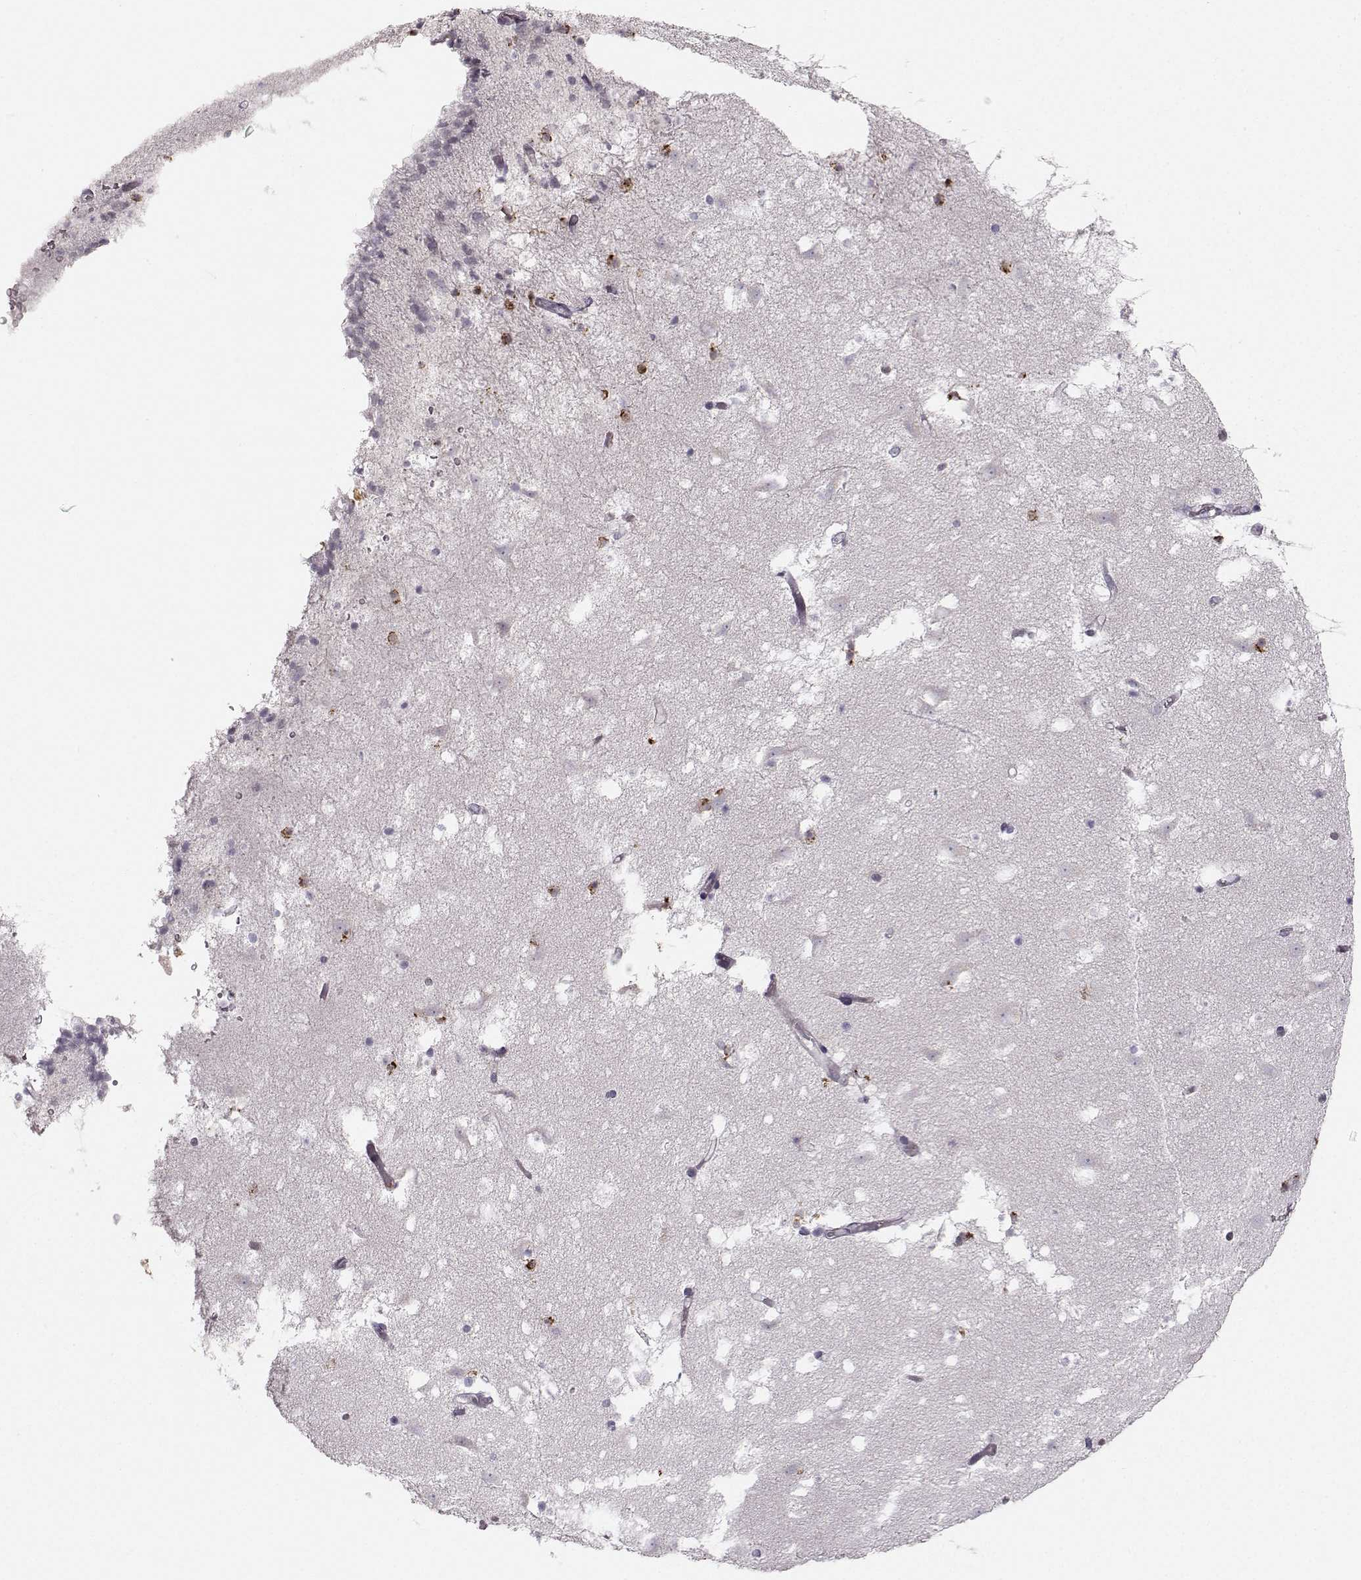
{"staining": {"intensity": "strong", "quantity": ">75%", "location": "cytoplasmic/membranous"}, "tissue": "caudate", "cell_type": "Glial cells", "image_type": "normal", "snomed": [{"axis": "morphology", "description": "Normal tissue, NOS"}, {"axis": "topography", "description": "Lateral ventricle wall"}], "caption": "This image shows IHC staining of benign caudate, with high strong cytoplasmic/membranous expression in approximately >75% of glial cells.", "gene": "OPRD1", "patient": {"sex": "female", "age": 42}}